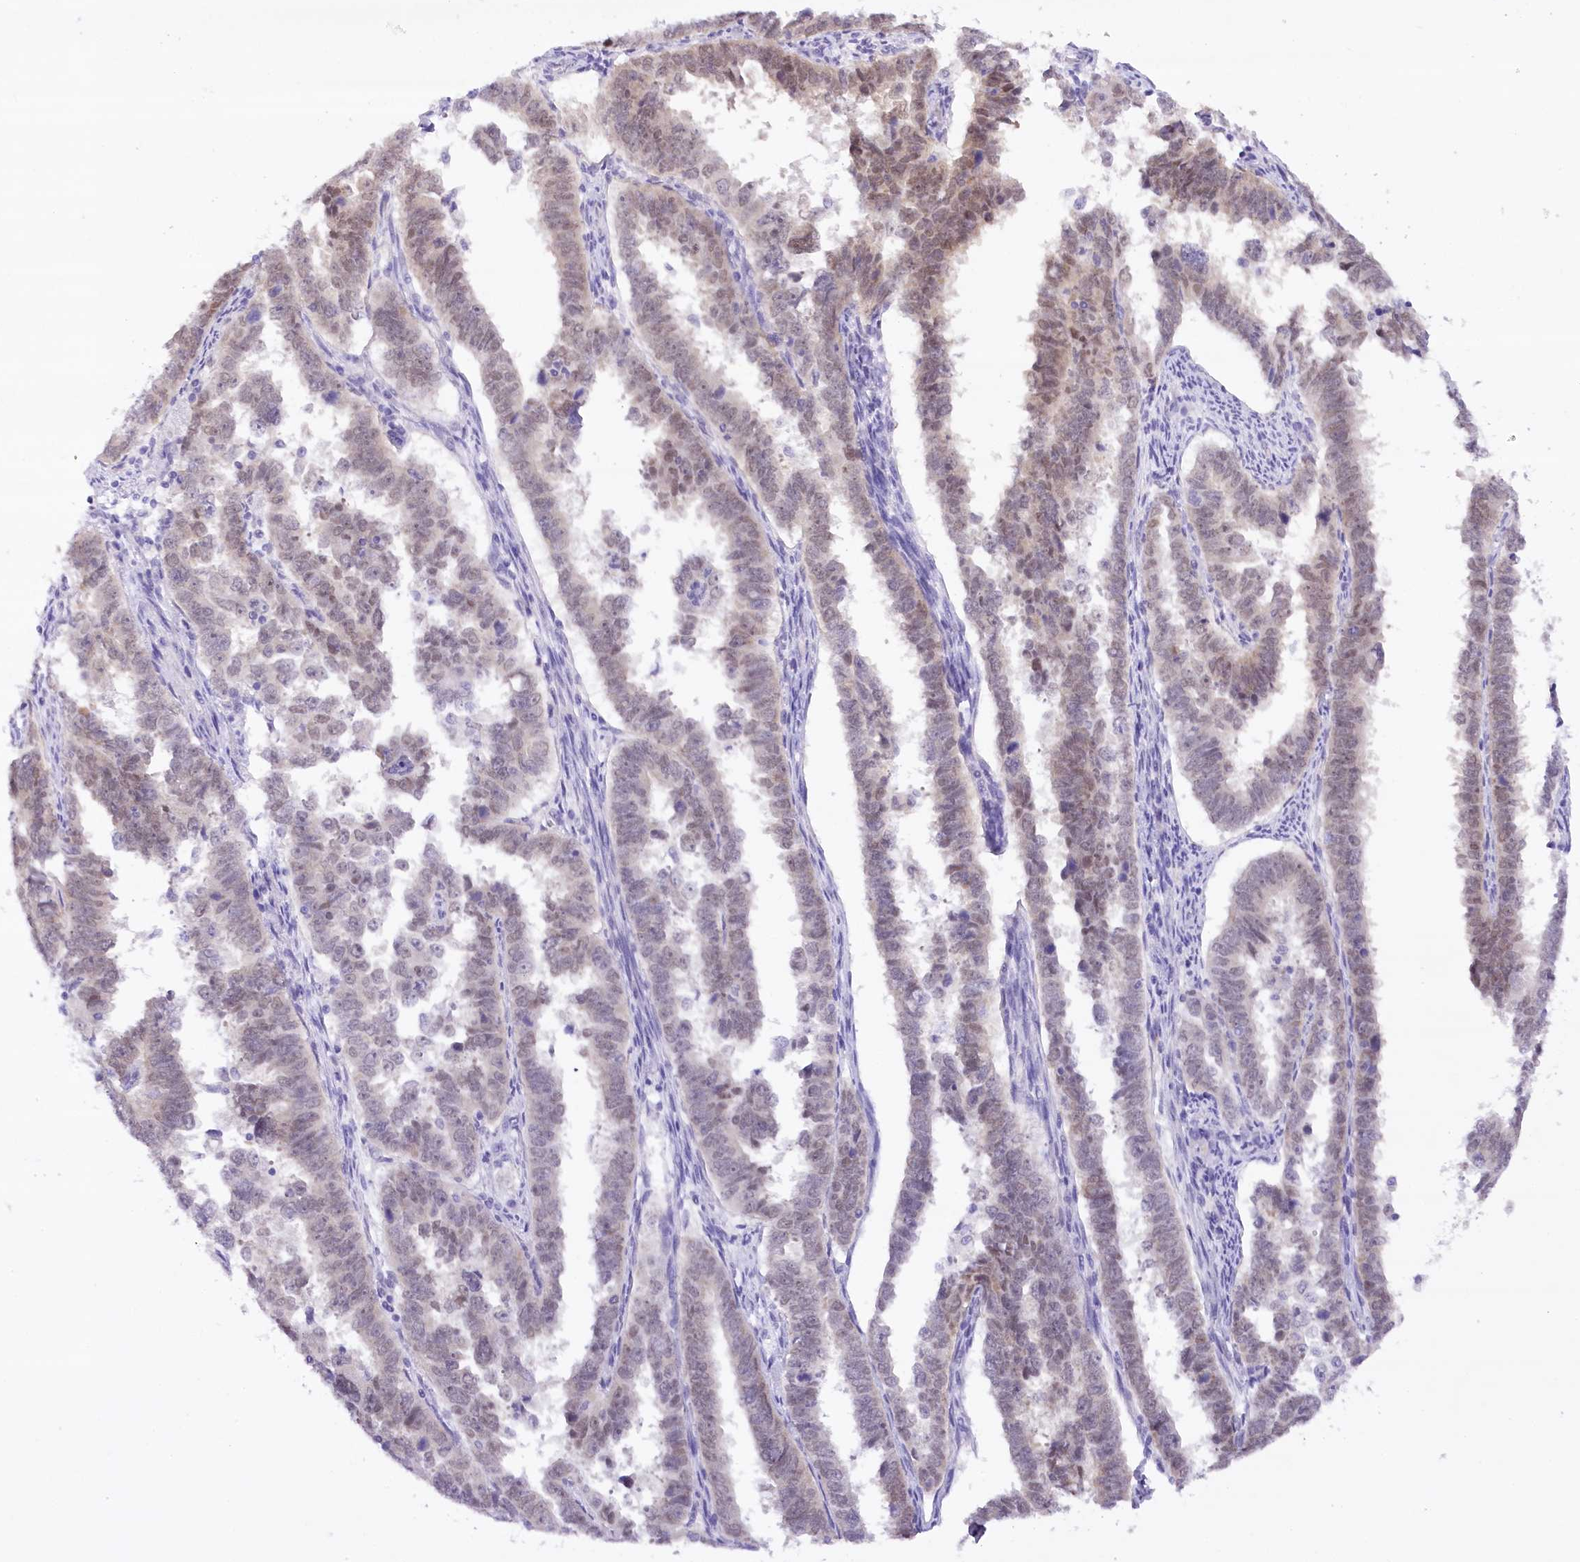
{"staining": {"intensity": "weak", "quantity": "25%-75%", "location": "cytoplasmic/membranous,nuclear"}, "tissue": "endometrial cancer", "cell_type": "Tumor cells", "image_type": "cancer", "snomed": [{"axis": "morphology", "description": "Adenocarcinoma, NOS"}, {"axis": "topography", "description": "Endometrium"}], "caption": "A brown stain labels weak cytoplasmic/membranous and nuclear positivity of a protein in human adenocarcinoma (endometrial) tumor cells.", "gene": "HNRNPA0", "patient": {"sex": "female", "age": 75}}